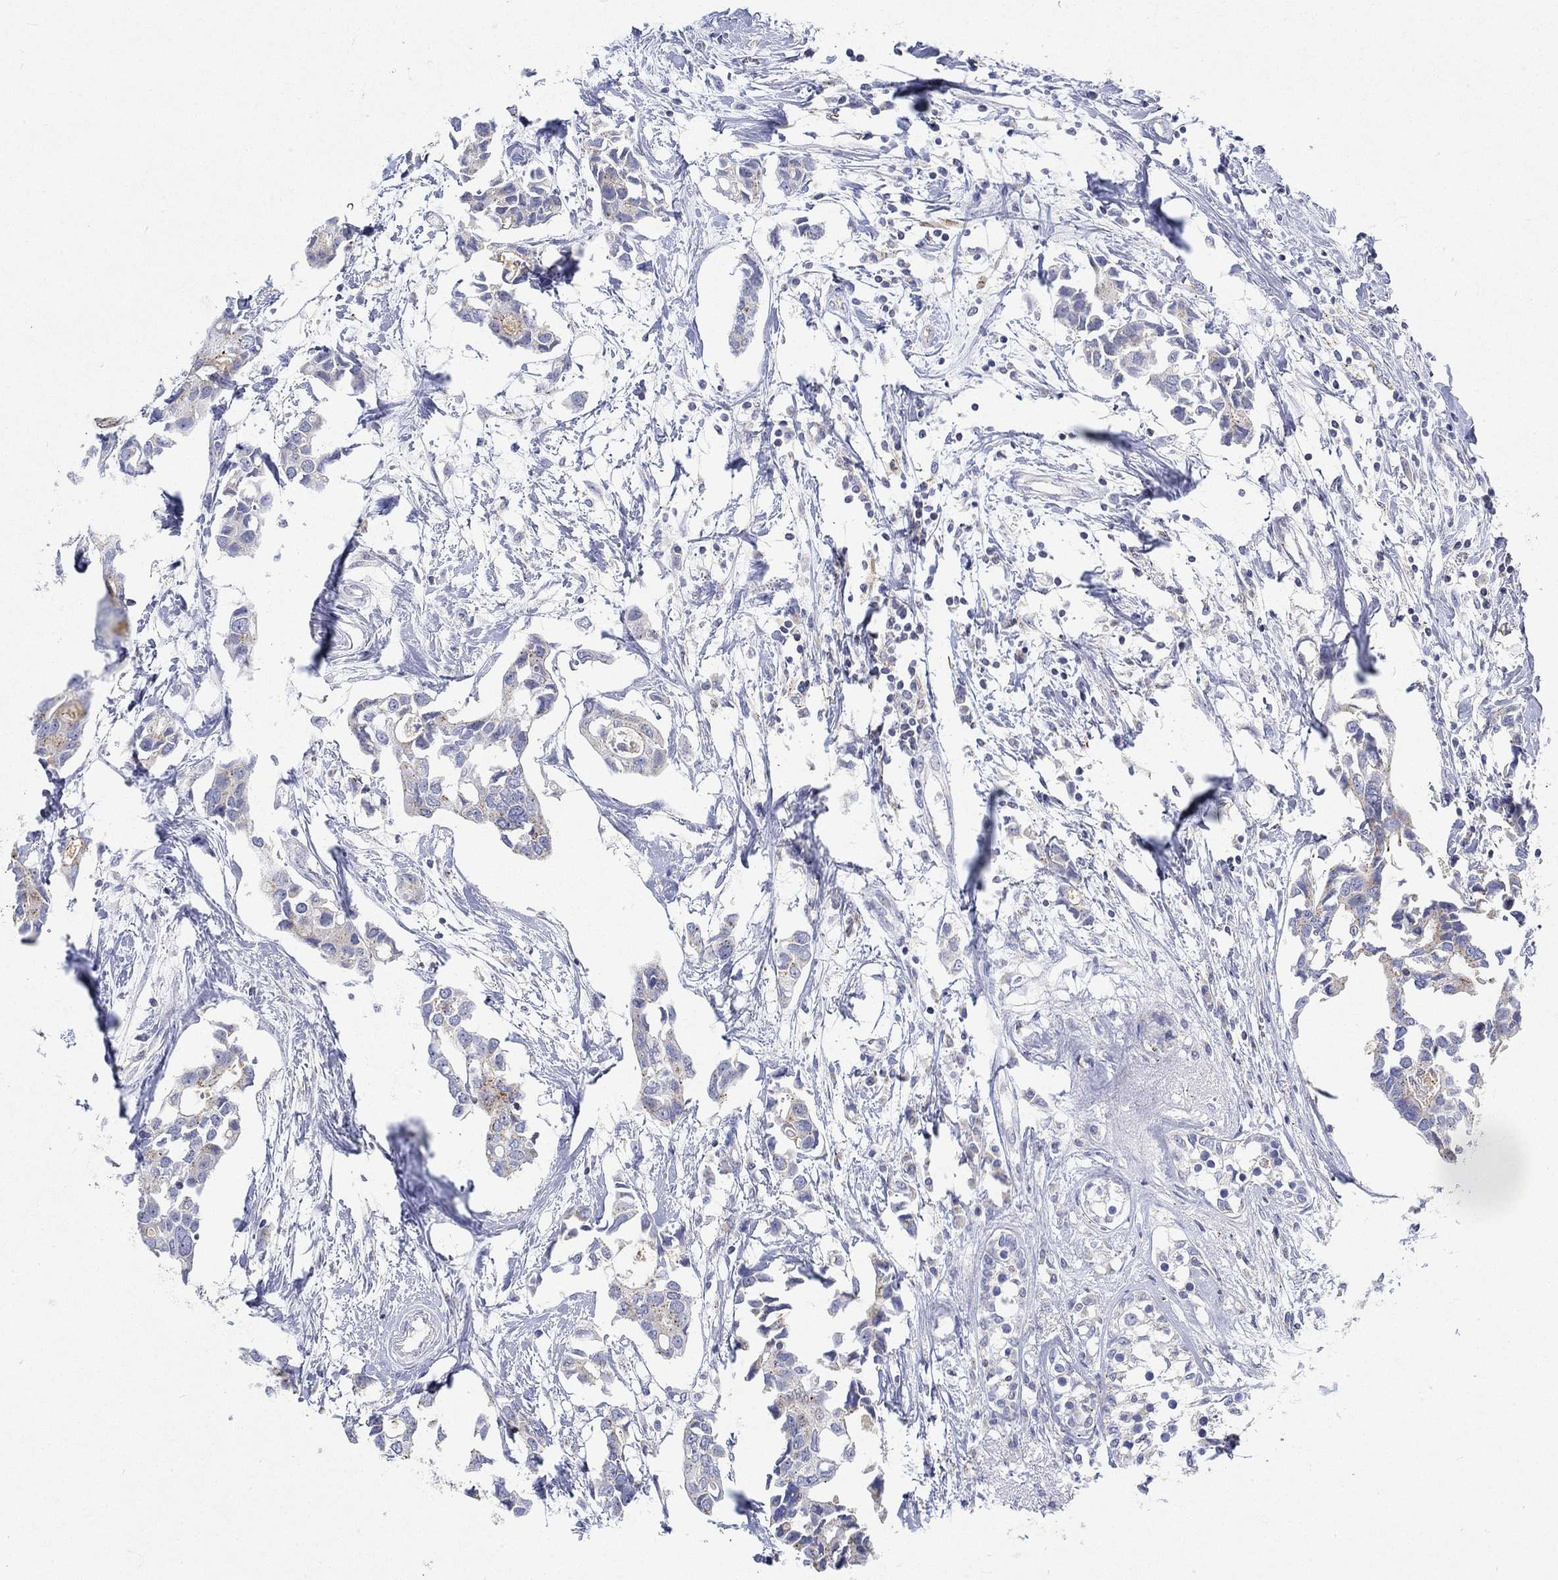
{"staining": {"intensity": "moderate", "quantity": "<25%", "location": "cytoplasmic/membranous"}, "tissue": "breast cancer", "cell_type": "Tumor cells", "image_type": "cancer", "snomed": [{"axis": "morphology", "description": "Duct carcinoma"}, {"axis": "topography", "description": "Breast"}], "caption": "Brown immunohistochemical staining in human breast intraductal carcinoma demonstrates moderate cytoplasmic/membranous staining in approximately <25% of tumor cells.", "gene": "NAV3", "patient": {"sex": "female", "age": 83}}